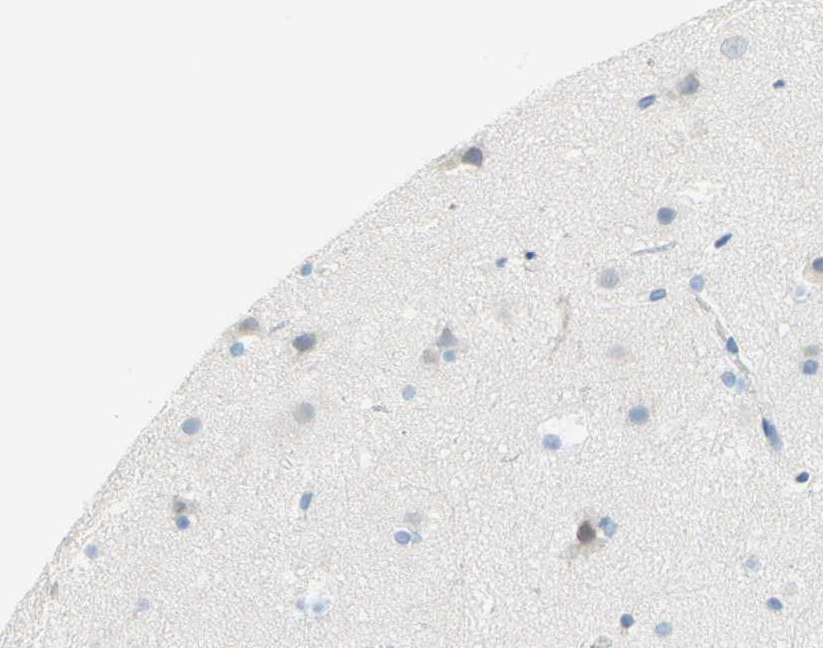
{"staining": {"intensity": "negative", "quantity": "none", "location": "none"}, "tissue": "cerebral cortex", "cell_type": "Endothelial cells", "image_type": "normal", "snomed": [{"axis": "morphology", "description": "Normal tissue, NOS"}, {"axis": "topography", "description": "Cerebral cortex"}], "caption": "DAB immunohistochemical staining of normal human cerebral cortex reveals no significant staining in endothelial cells. (Brightfield microscopy of DAB (3,3'-diaminobenzidine) immunohistochemistry (IHC) at high magnification).", "gene": "DCT", "patient": {"sex": "male", "age": 45}}